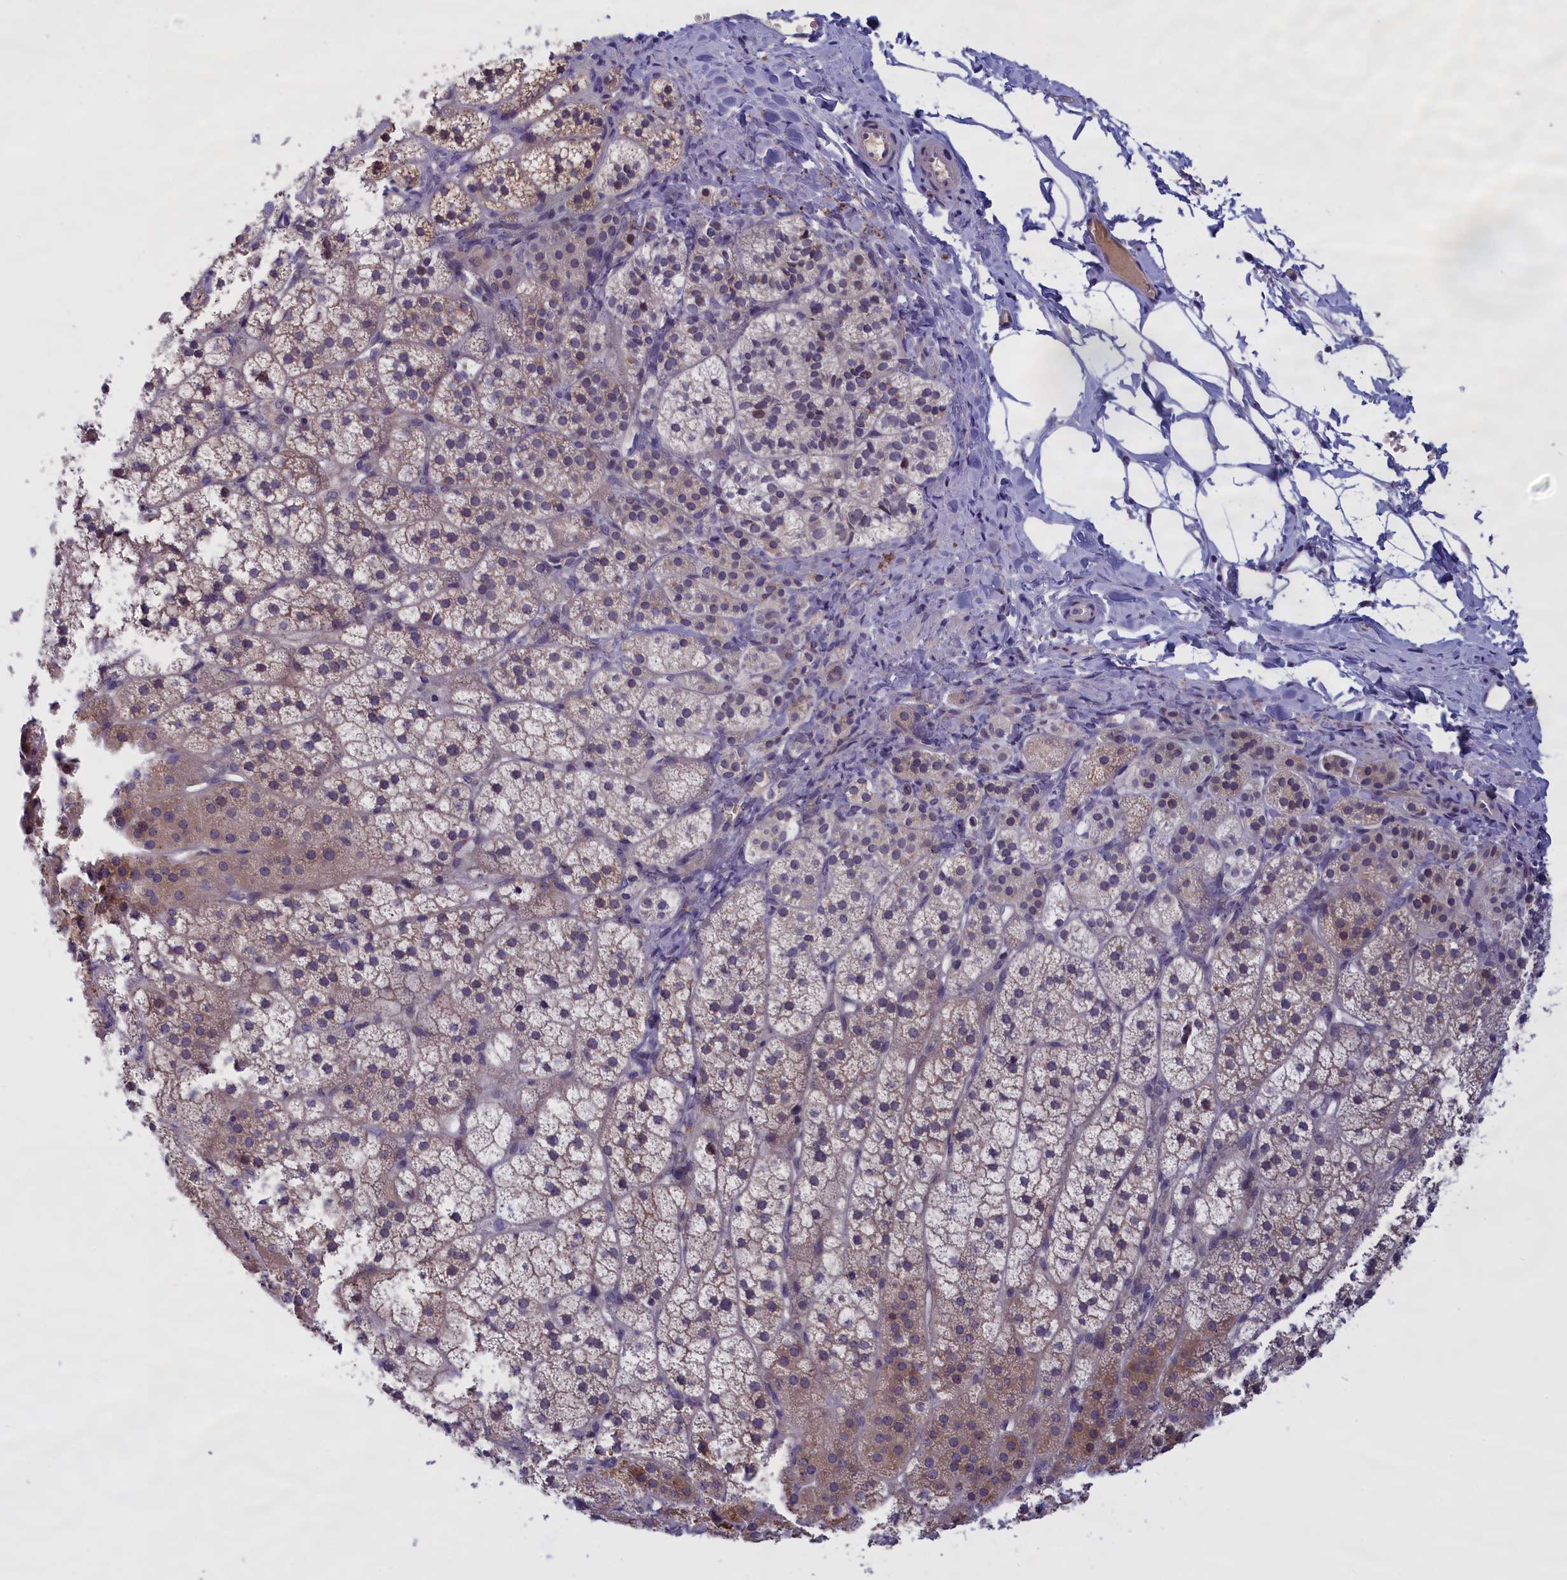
{"staining": {"intensity": "strong", "quantity": "<25%", "location": "cytoplasmic/membranous"}, "tissue": "adrenal gland", "cell_type": "Glandular cells", "image_type": "normal", "snomed": [{"axis": "morphology", "description": "Normal tissue, NOS"}, {"axis": "topography", "description": "Adrenal gland"}], "caption": "A medium amount of strong cytoplasmic/membranous staining is identified in about <25% of glandular cells in normal adrenal gland. (brown staining indicates protein expression, while blue staining denotes nuclei).", "gene": "IGFALS", "patient": {"sex": "female", "age": 44}}